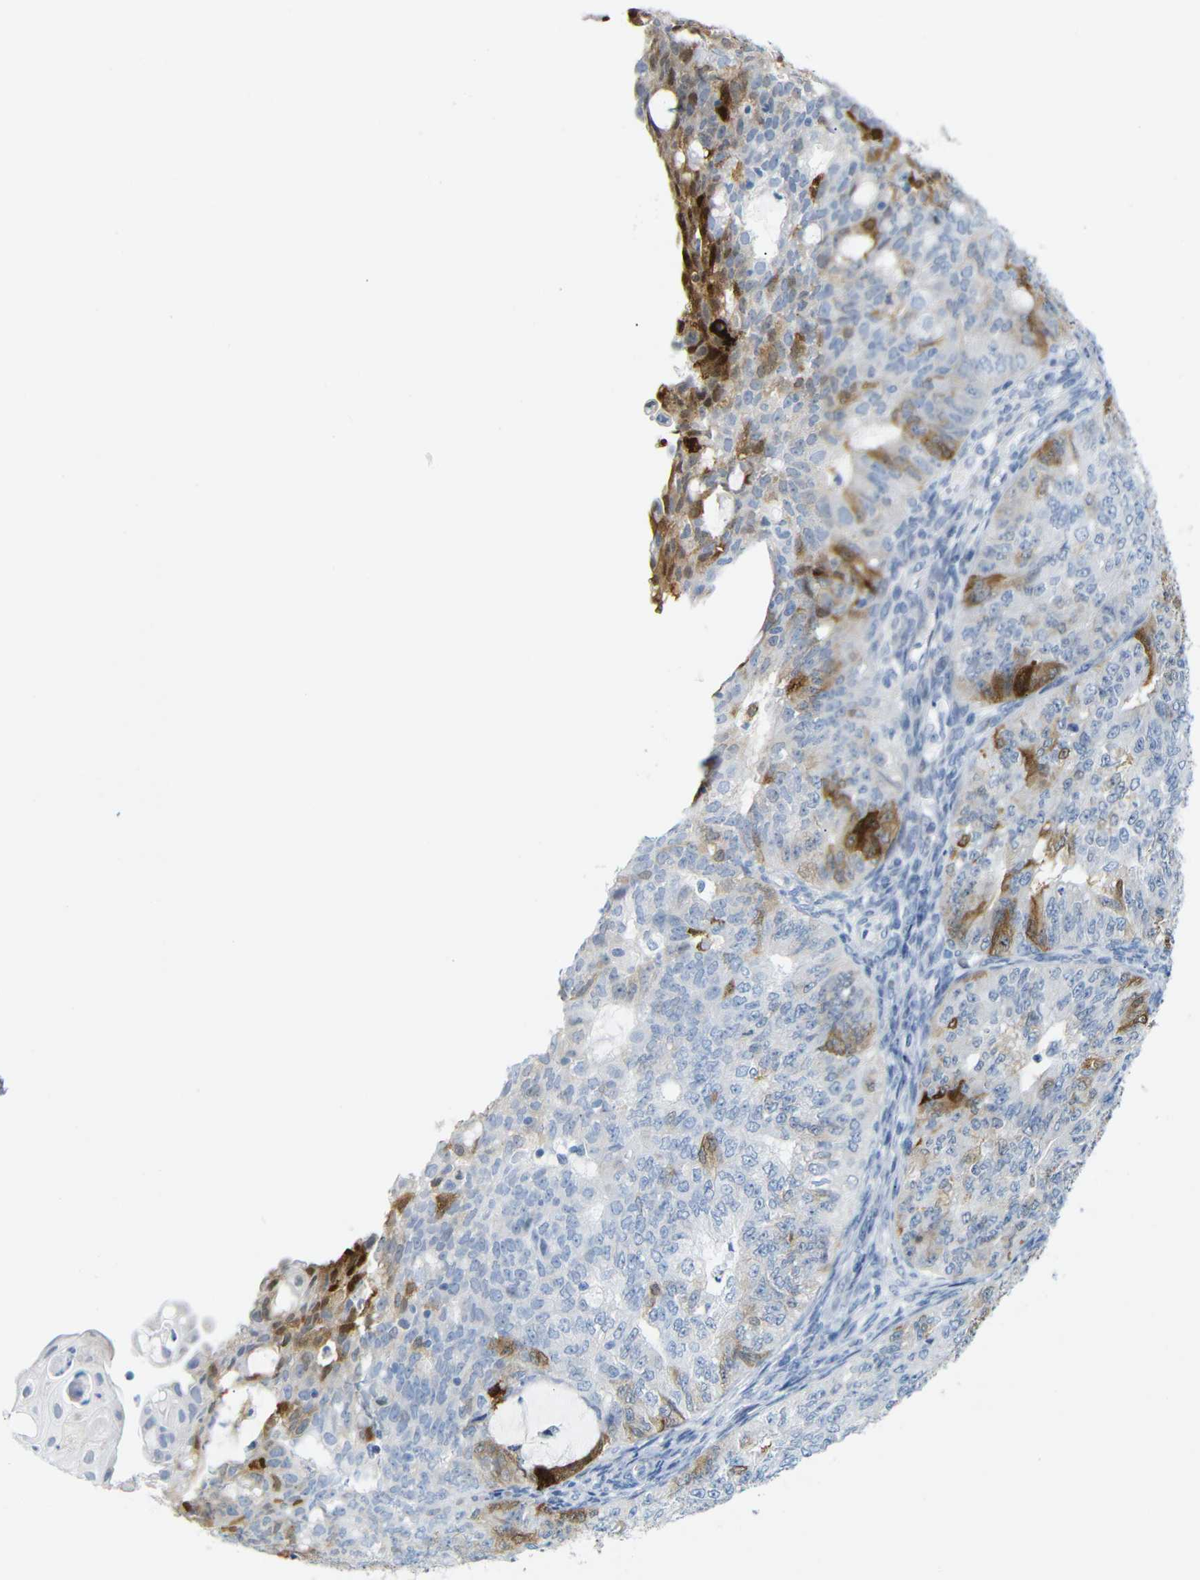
{"staining": {"intensity": "strong", "quantity": "<25%", "location": "cytoplasmic/membranous,nuclear"}, "tissue": "endometrial cancer", "cell_type": "Tumor cells", "image_type": "cancer", "snomed": [{"axis": "morphology", "description": "Adenocarcinoma, NOS"}, {"axis": "topography", "description": "Endometrium"}], "caption": "High-magnification brightfield microscopy of adenocarcinoma (endometrial) stained with DAB (3,3'-diaminobenzidine) (brown) and counterstained with hematoxylin (blue). tumor cells exhibit strong cytoplasmic/membranous and nuclear expression is present in approximately<25% of cells. The staining is performed using DAB (3,3'-diaminobenzidine) brown chromogen to label protein expression. The nuclei are counter-stained blue using hematoxylin.", "gene": "MT1A", "patient": {"sex": "female", "age": 32}}